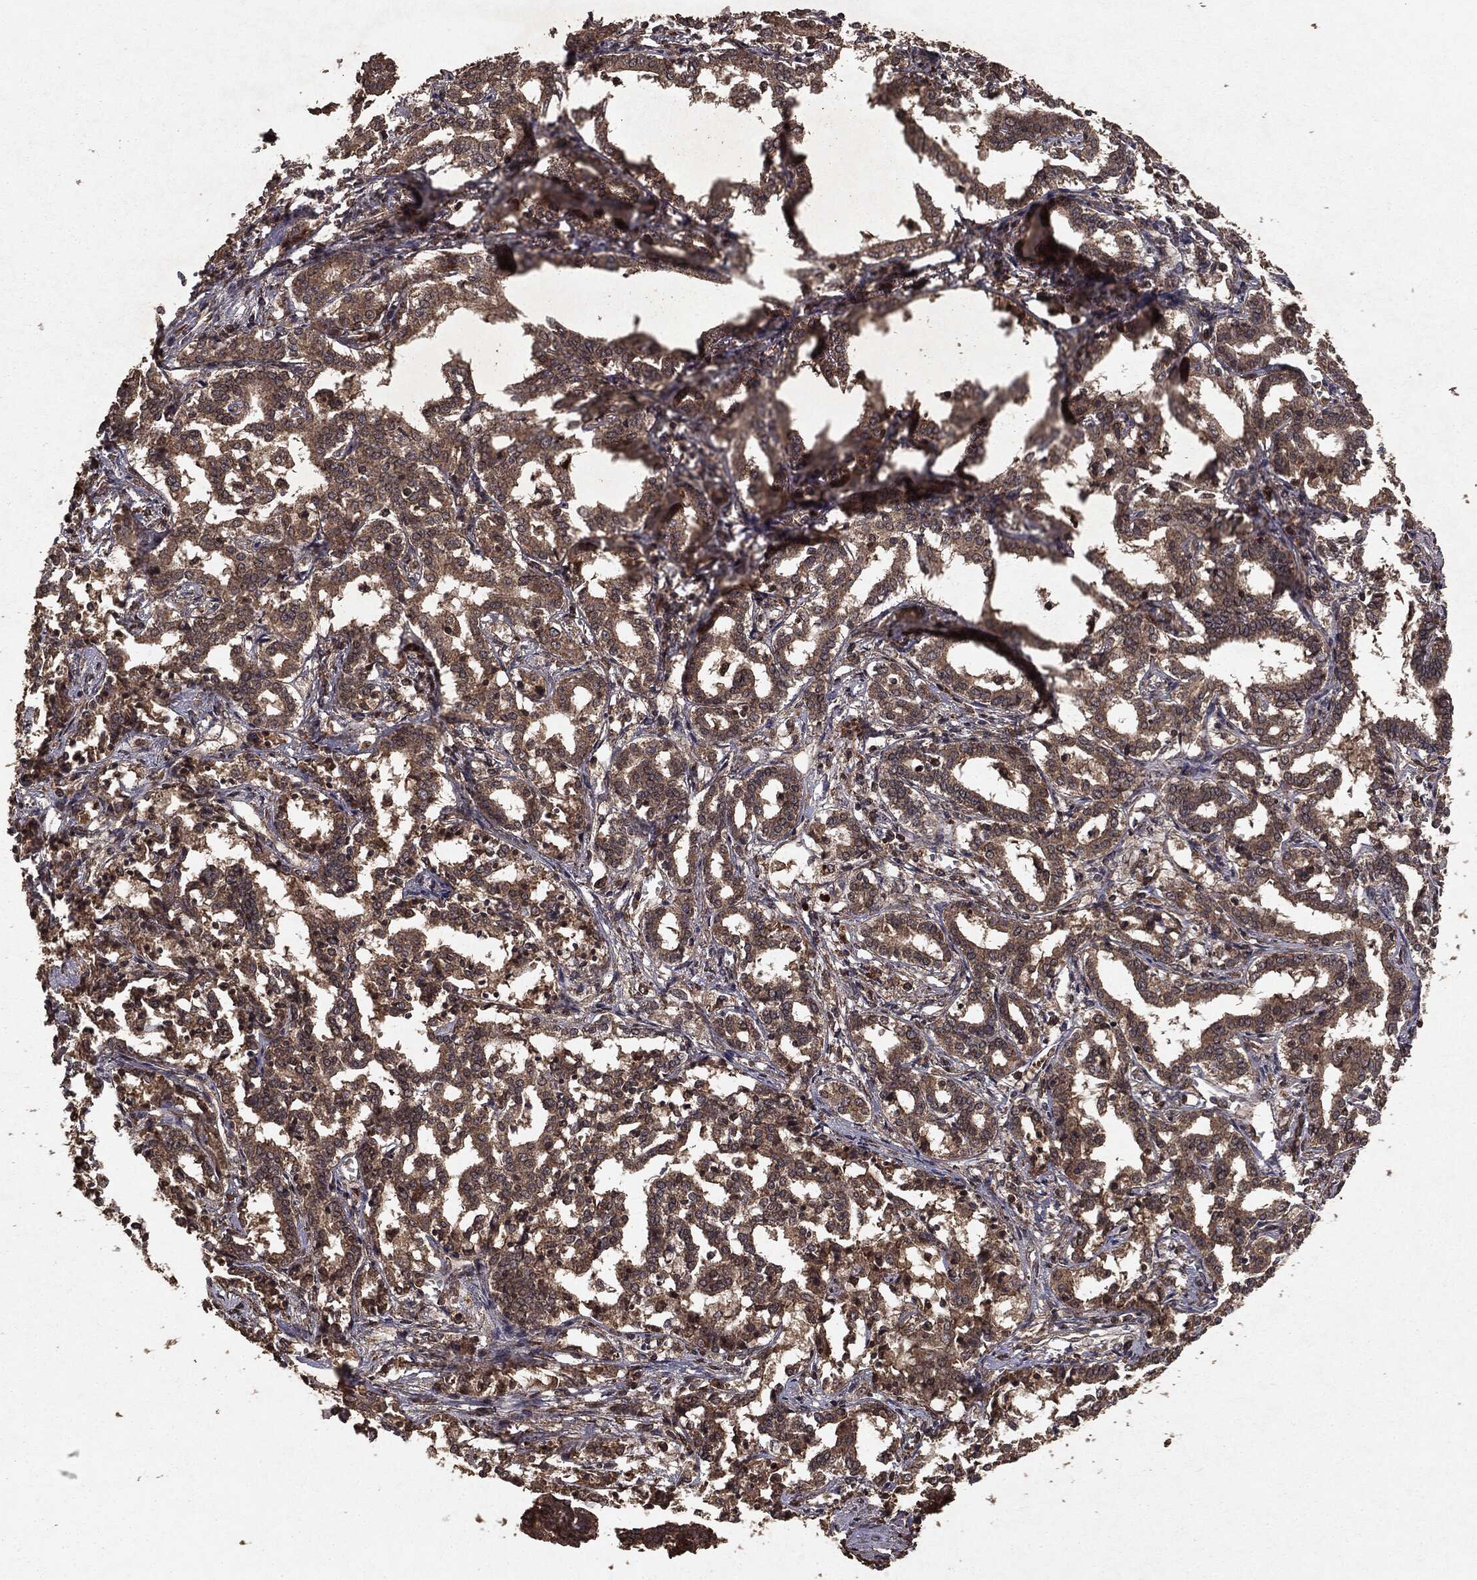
{"staining": {"intensity": "weak", "quantity": ">75%", "location": "cytoplasmic/membranous"}, "tissue": "liver cancer", "cell_type": "Tumor cells", "image_type": "cancer", "snomed": [{"axis": "morphology", "description": "Cholangiocarcinoma"}, {"axis": "topography", "description": "Liver"}], "caption": "Immunohistochemical staining of human liver cholangiocarcinoma shows low levels of weak cytoplasmic/membranous protein positivity in approximately >75% of tumor cells.", "gene": "NME1", "patient": {"sex": "female", "age": 47}}